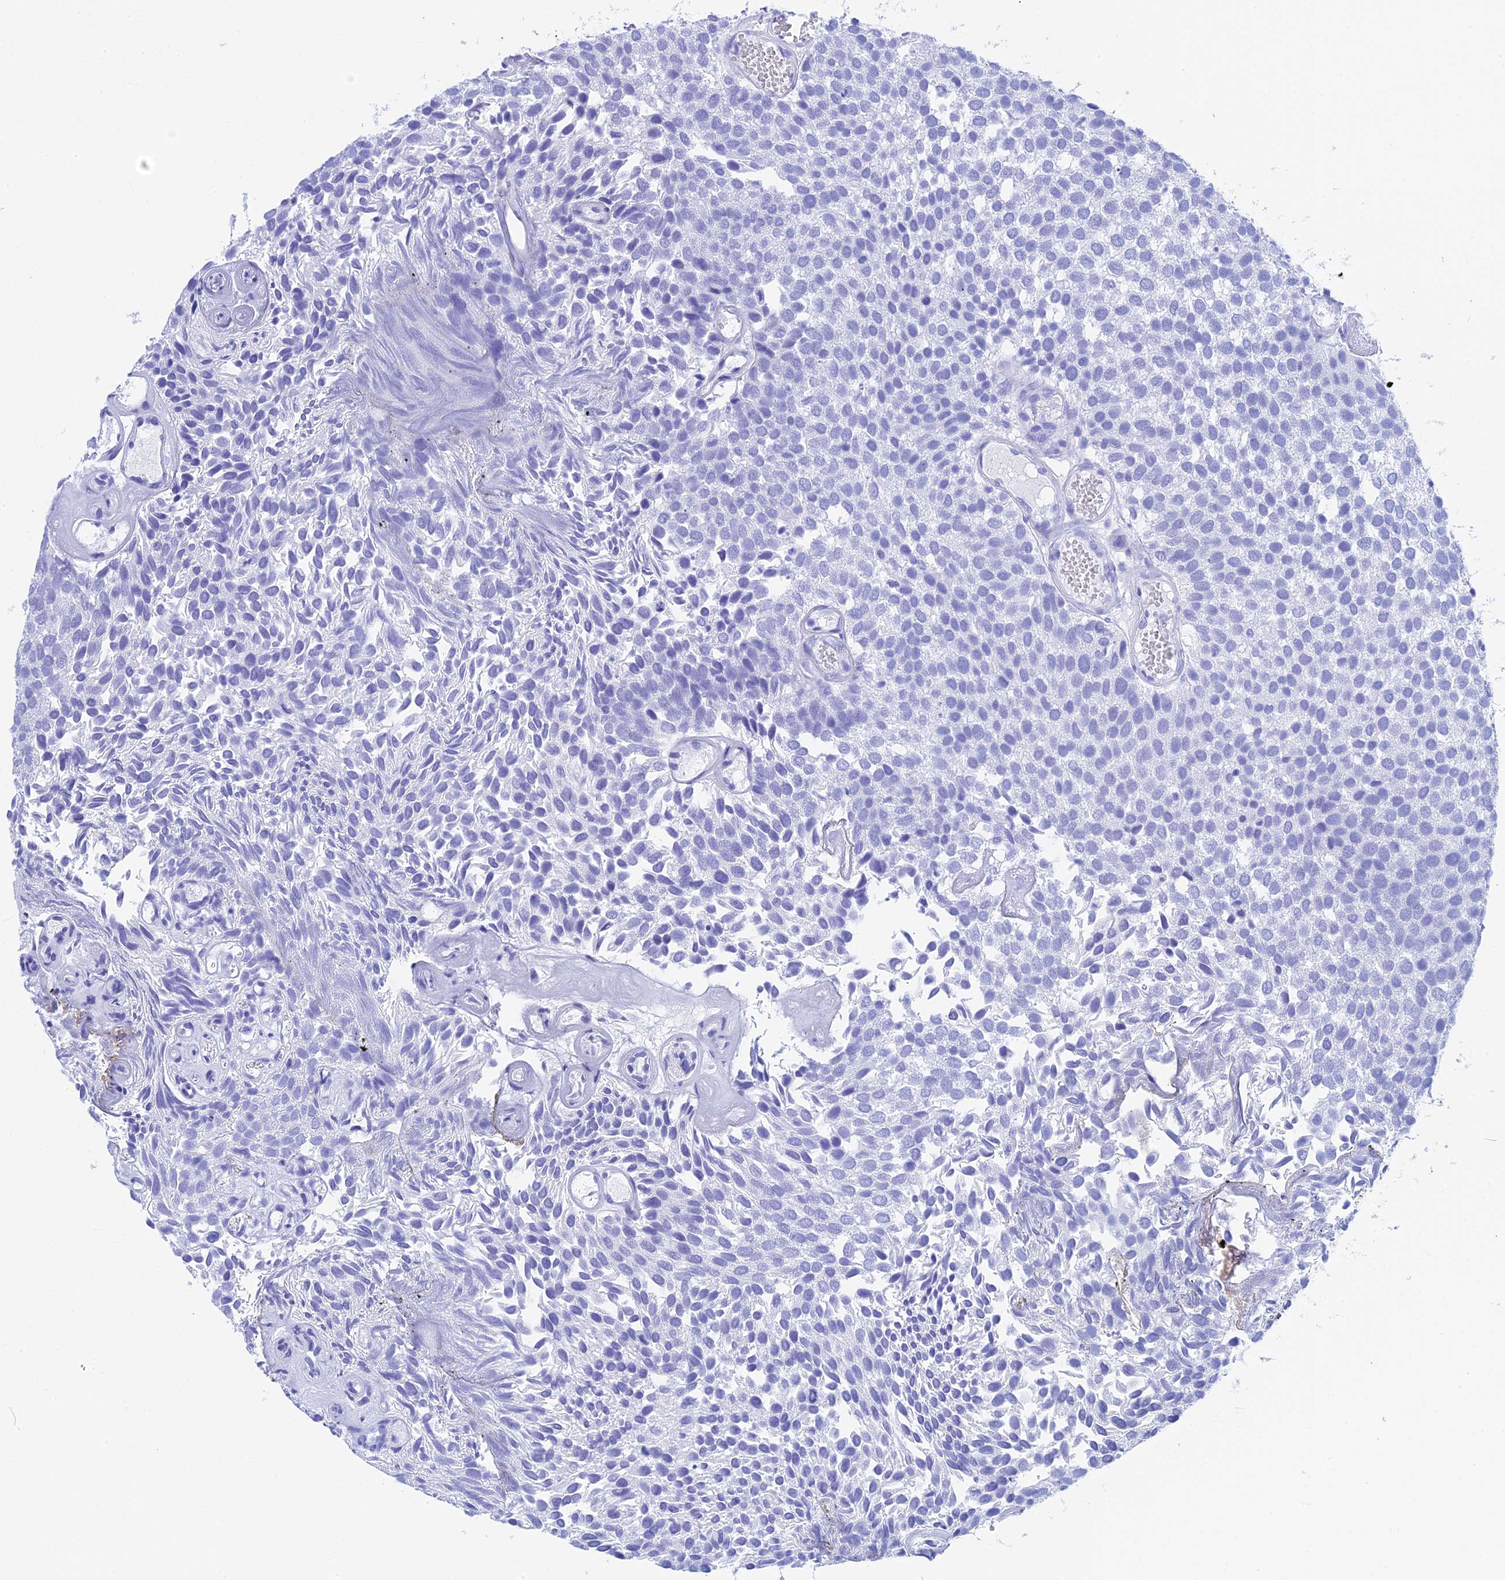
{"staining": {"intensity": "negative", "quantity": "none", "location": "none"}, "tissue": "urothelial cancer", "cell_type": "Tumor cells", "image_type": "cancer", "snomed": [{"axis": "morphology", "description": "Urothelial carcinoma, Low grade"}, {"axis": "topography", "description": "Urinary bladder"}], "caption": "A micrograph of urothelial cancer stained for a protein exhibits no brown staining in tumor cells.", "gene": "TEX101", "patient": {"sex": "male", "age": 89}}